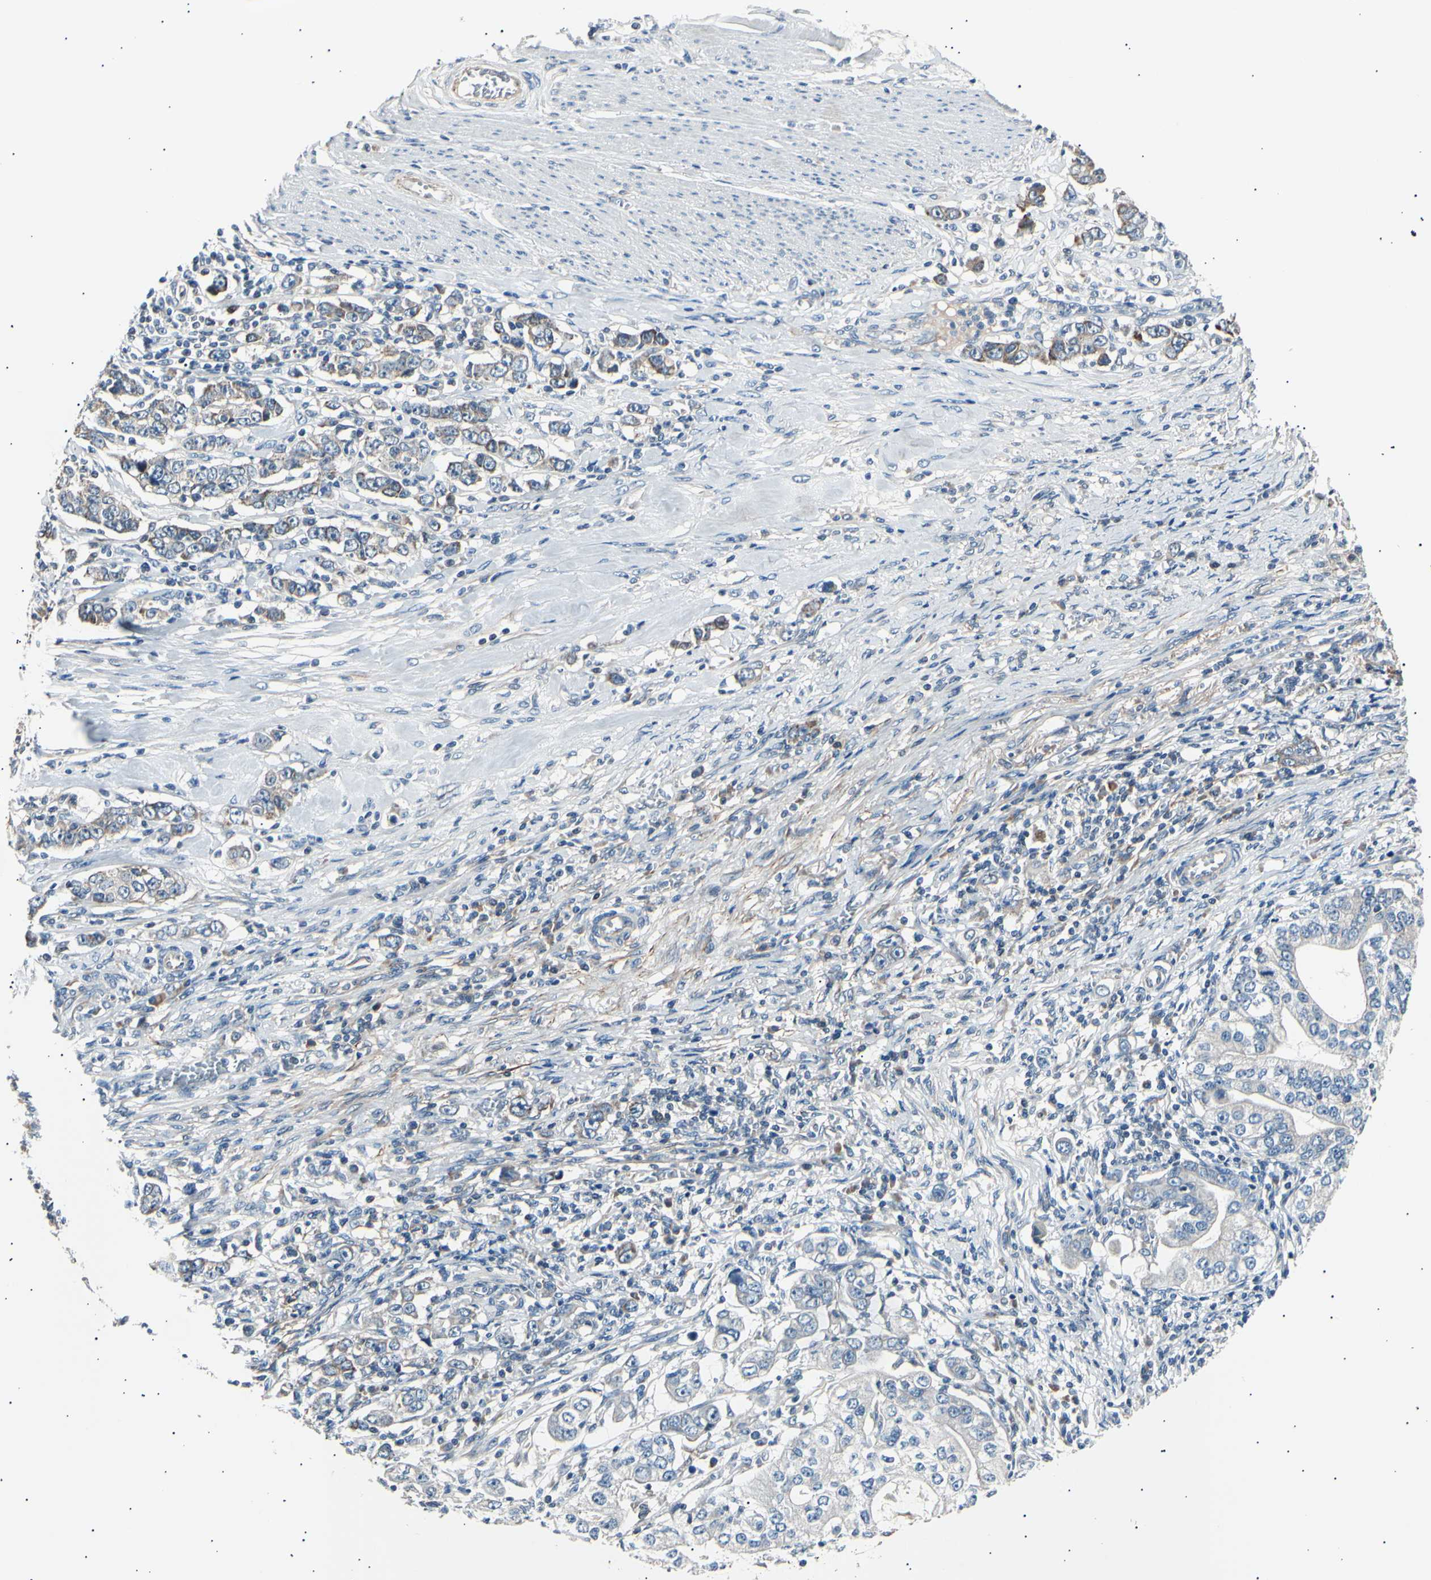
{"staining": {"intensity": "weak", "quantity": ">75%", "location": "cytoplasmic/membranous"}, "tissue": "stomach cancer", "cell_type": "Tumor cells", "image_type": "cancer", "snomed": [{"axis": "morphology", "description": "Adenocarcinoma, NOS"}, {"axis": "topography", "description": "Stomach, lower"}], "caption": "Immunohistochemistry histopathology image of human stomach adenocarcinoma stained for a protein (brown), which exhibits low levels of weak cytoplasmic/membranous positivity in about >75% of tumor cells.", "gene": "ITGA6", "patient": {"sex": "female", "age": 72}}